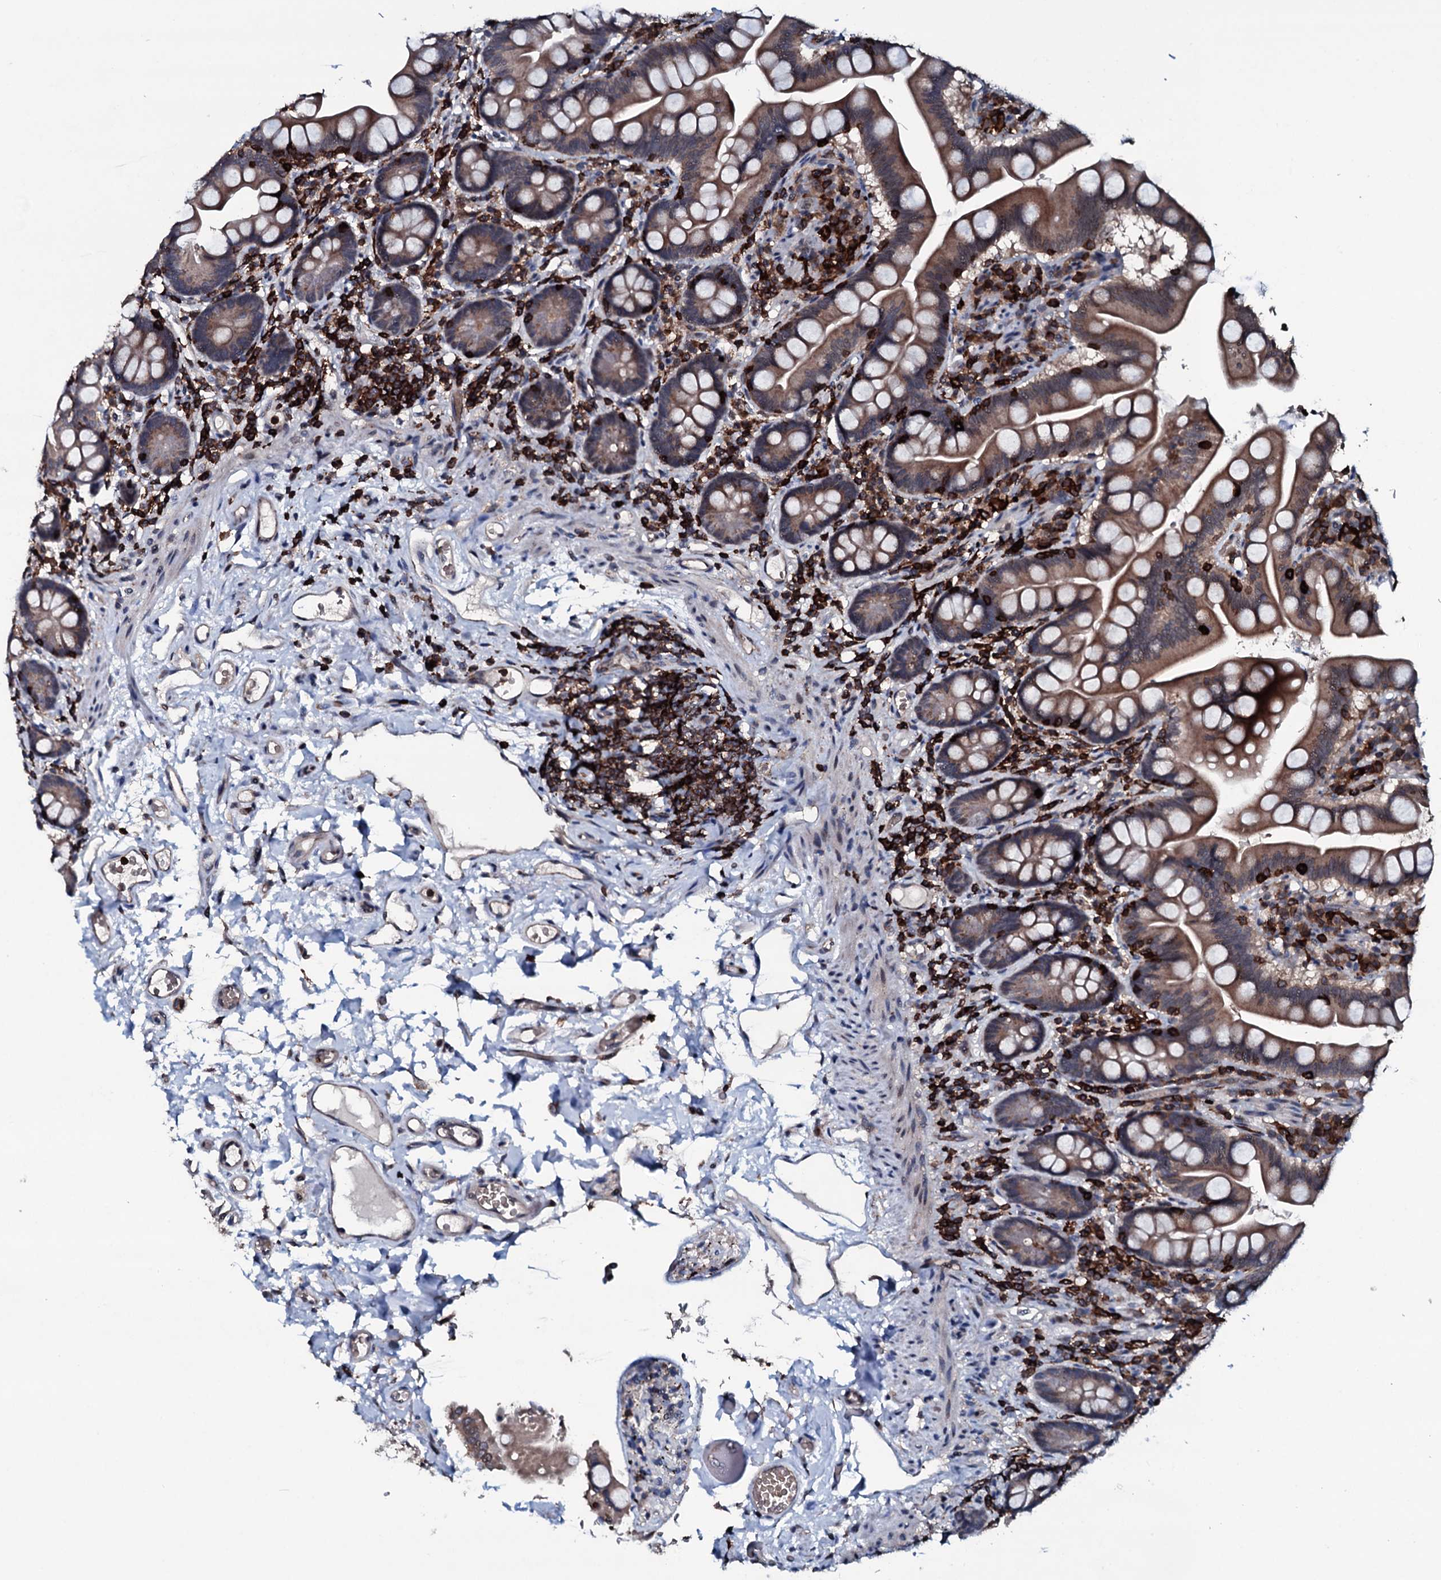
{"staining": {"intensity": "moderate", "quantity": ">75%", "location": "cytoplasmic/membranous"}, "tissue": "small intestine", "cell_type": "Glandular cells", "image_type": "normal", "snomed": [{"axis": "morphology", "description": "Normal tissue, NOS"}, {"axis": "topography", "description": "Small intestine"}], "caption": "A photomicrograph of human small intestine stained for a protein shows moderate cytoplasmic/membranous brown staining in glandular cells. The protein of interest is shown in brown color, while the nuclei are stained blue.", "gene": "OGFOD2", "patient": {"sex": "female", "age": 64}}